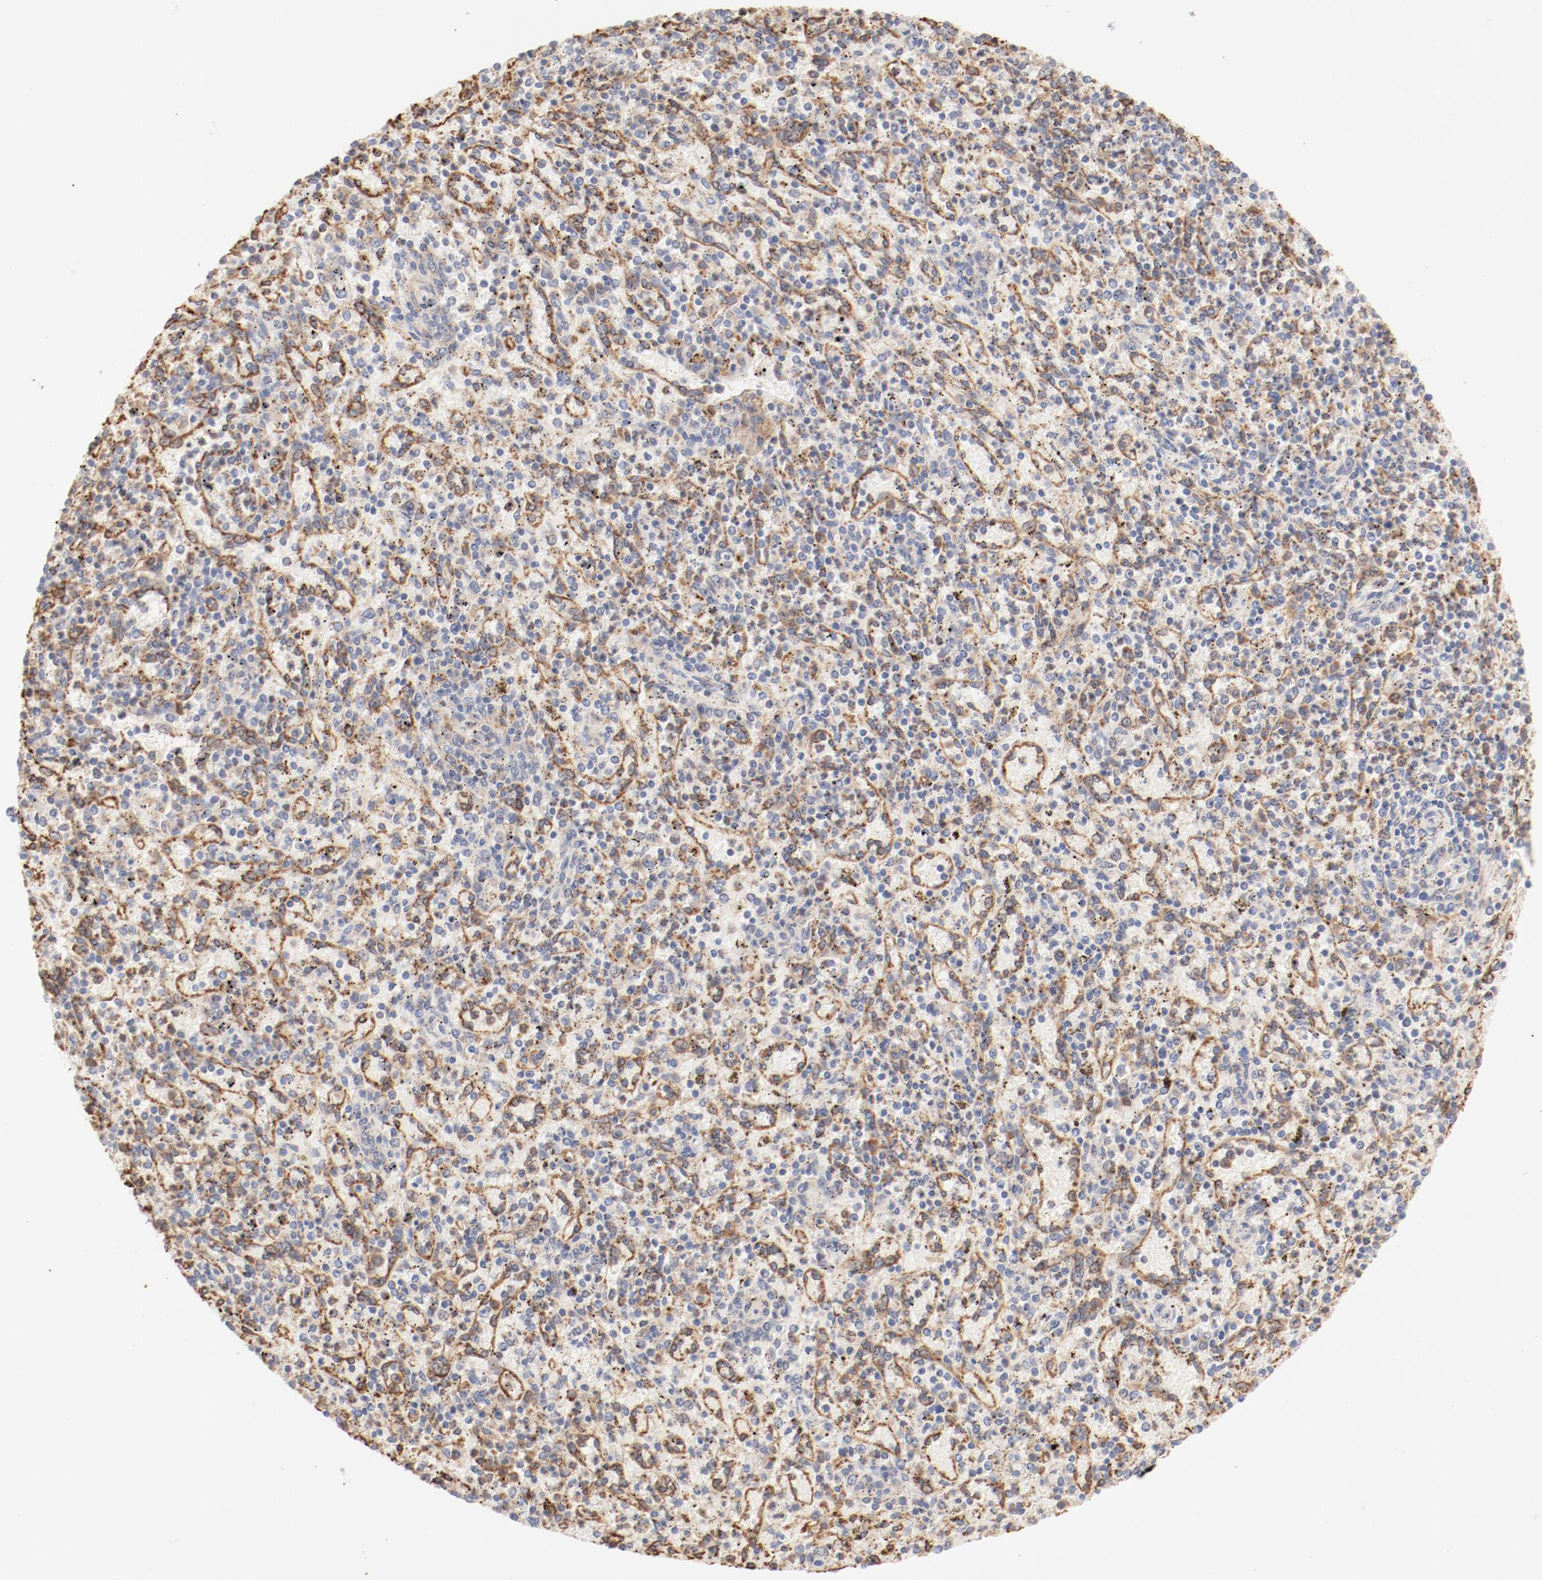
{"staining": {"intensity": "negative", "quantity": "none", "location": "none"}, "tissue": "spleen", "cell_type": "Cells in red pulp", "image_type": "normal", "snomed": [{"axis": "morphology", "description": "Normal tissue, NOS"}, {"axis": "topography", "description": "Spleen"}], "caption": "Immunohistochemistry (IHC) of normal human spleen exhibits no expression in cells in red pulp.", "gene": "CTSH", "patient": {"sex": "male", "age": 72}}